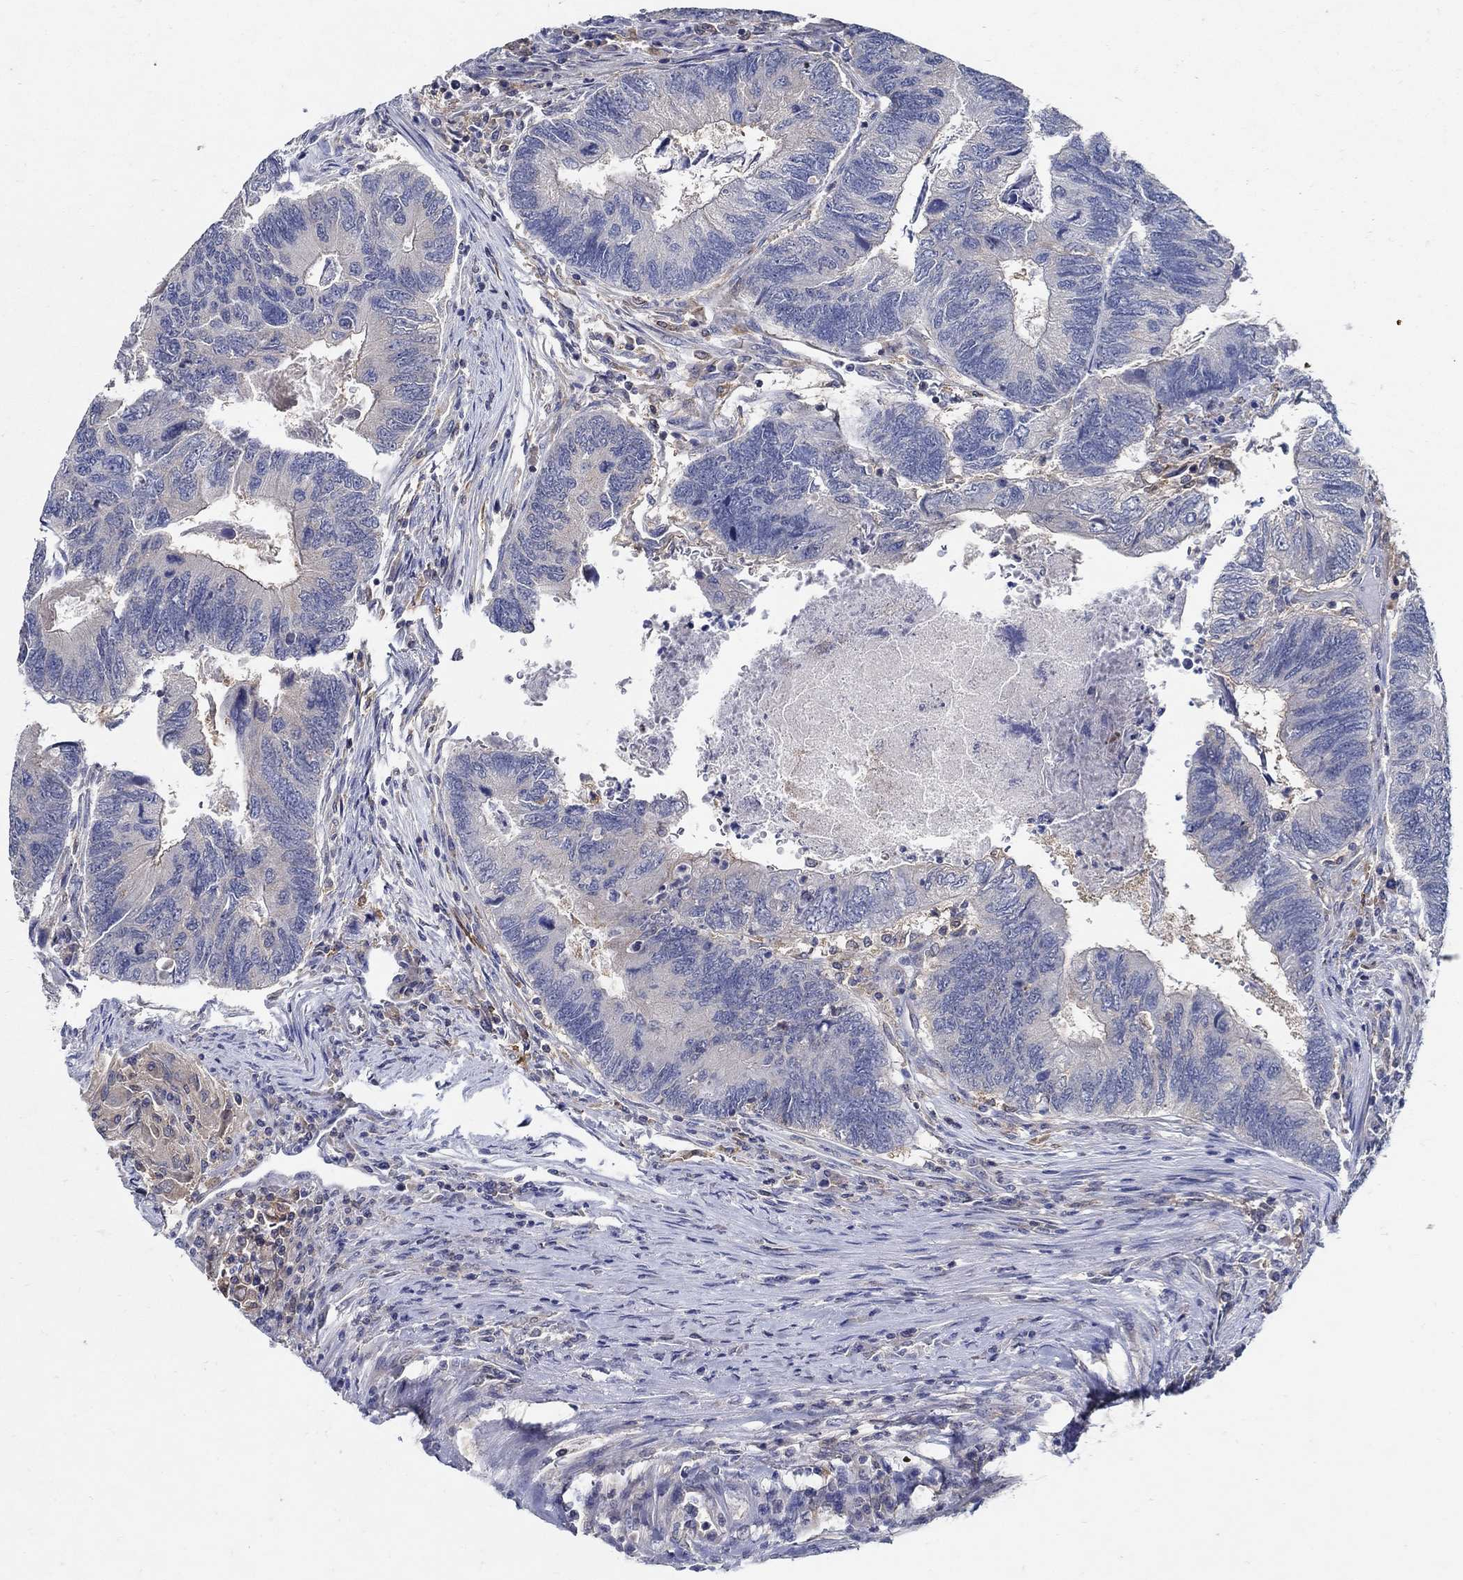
{"staining": {"intensity": "negative", "quantity": "none", "location": "none"}, "tissue": "colorectal cancer", "cell_type": "Tumor cells", "image_type": "cancer", "snomed": [{"axis": "morphology", "description": "Adenocarcinoma, NOS"}, {"axis": "topography", "description": "Colon"}], "caption": "DAB immunohistochemical staining of colorectal cancer (adenocarcinoma) reveals no significant staining in tumor cells.", "gene": "MTHFR", "patient": {"sex": "female", "age": 67}}